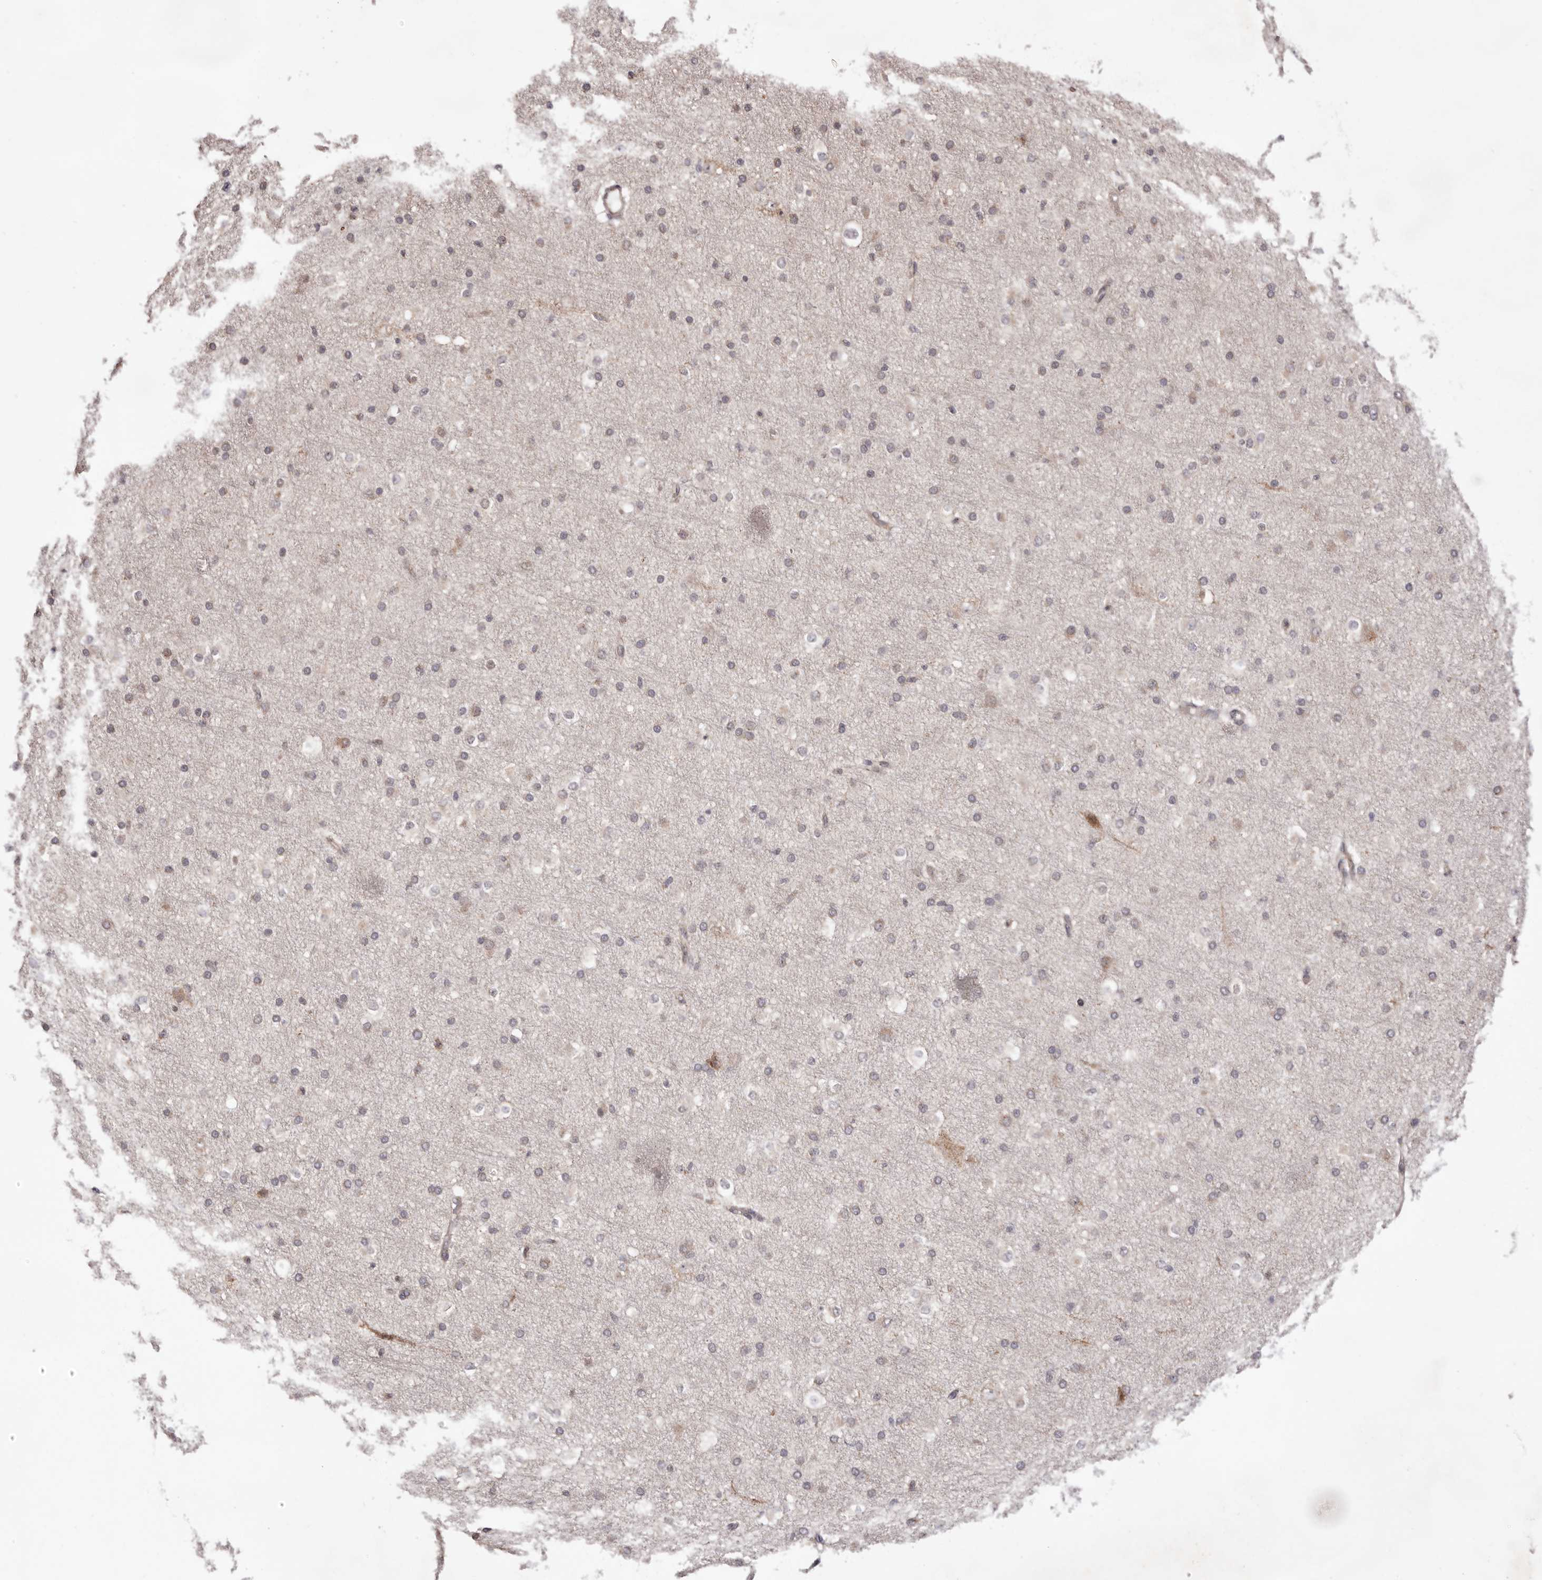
{"staining": {"intensity": "weak", "quantity": ">75%", "location": "cytoplasmic/membranous,nuclear"}, "tissue": "cerebral cortex", "cell_type": "Endothelial cells", "image_type": "normal", "snomed": [{"axis": "morphology", "description": "Normal tissue, NOS"}, {"axis": "morphology", "description": "Developmental malformation"}, {"axis": "topography", "description": "Cerebral cortex"}], "caption": "Protein staining exhibits weak cytoplasmic/membranous,nuclear positivity in about >75% of endothelial cells in unremarkable cerebral cortex. The staining is performed using DAB (3,3'-diaminobenzidine) brown chromogen to label protein expression. The nuclei are counter-stained blue using hematoxylin.", "gene": "EGR3", "patient": {"sex": "female", "age": 30}}